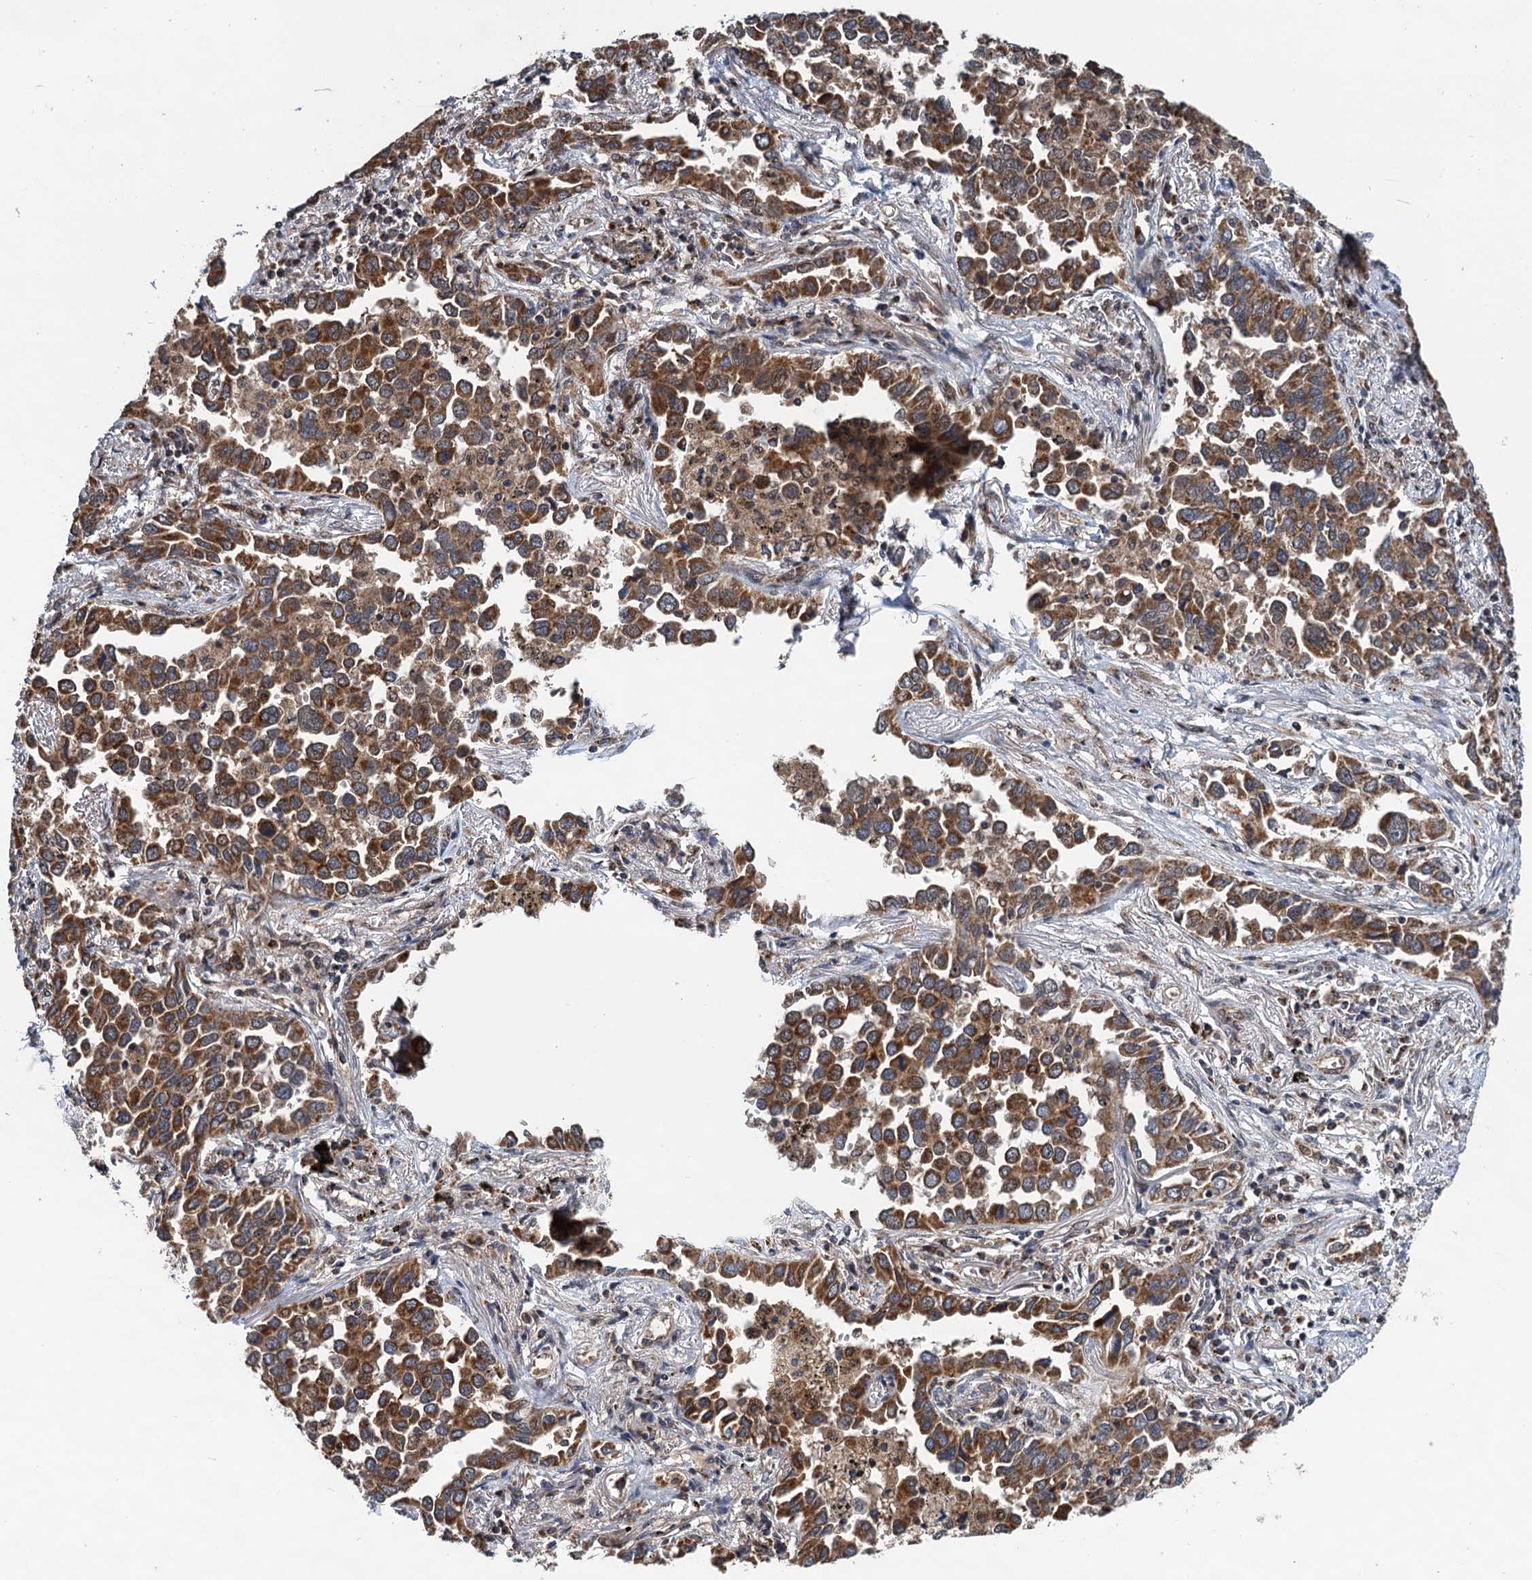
{"staining": {"intensity": "moderate", "quantity": ">75%", "location": "cytoplasmic/membranous"}, "tissue": "lung cancer", "cell_type": "Tumor cells", "image_type": "cancer", "snomed": [{"axis": "morphology", "description": "Adenocarcinoma, NOS"}, {"axis": "topography", "description": "Lung"}], "caption": "A photomicrograph showing moderate cytoplasmic/membranous staining in approximately >75% of tumor cells in lung cancer, as visualized by brown immunohistochemical staining.", "gene": "CMPK2", "patient": {"sex": "male", "age": 67}}